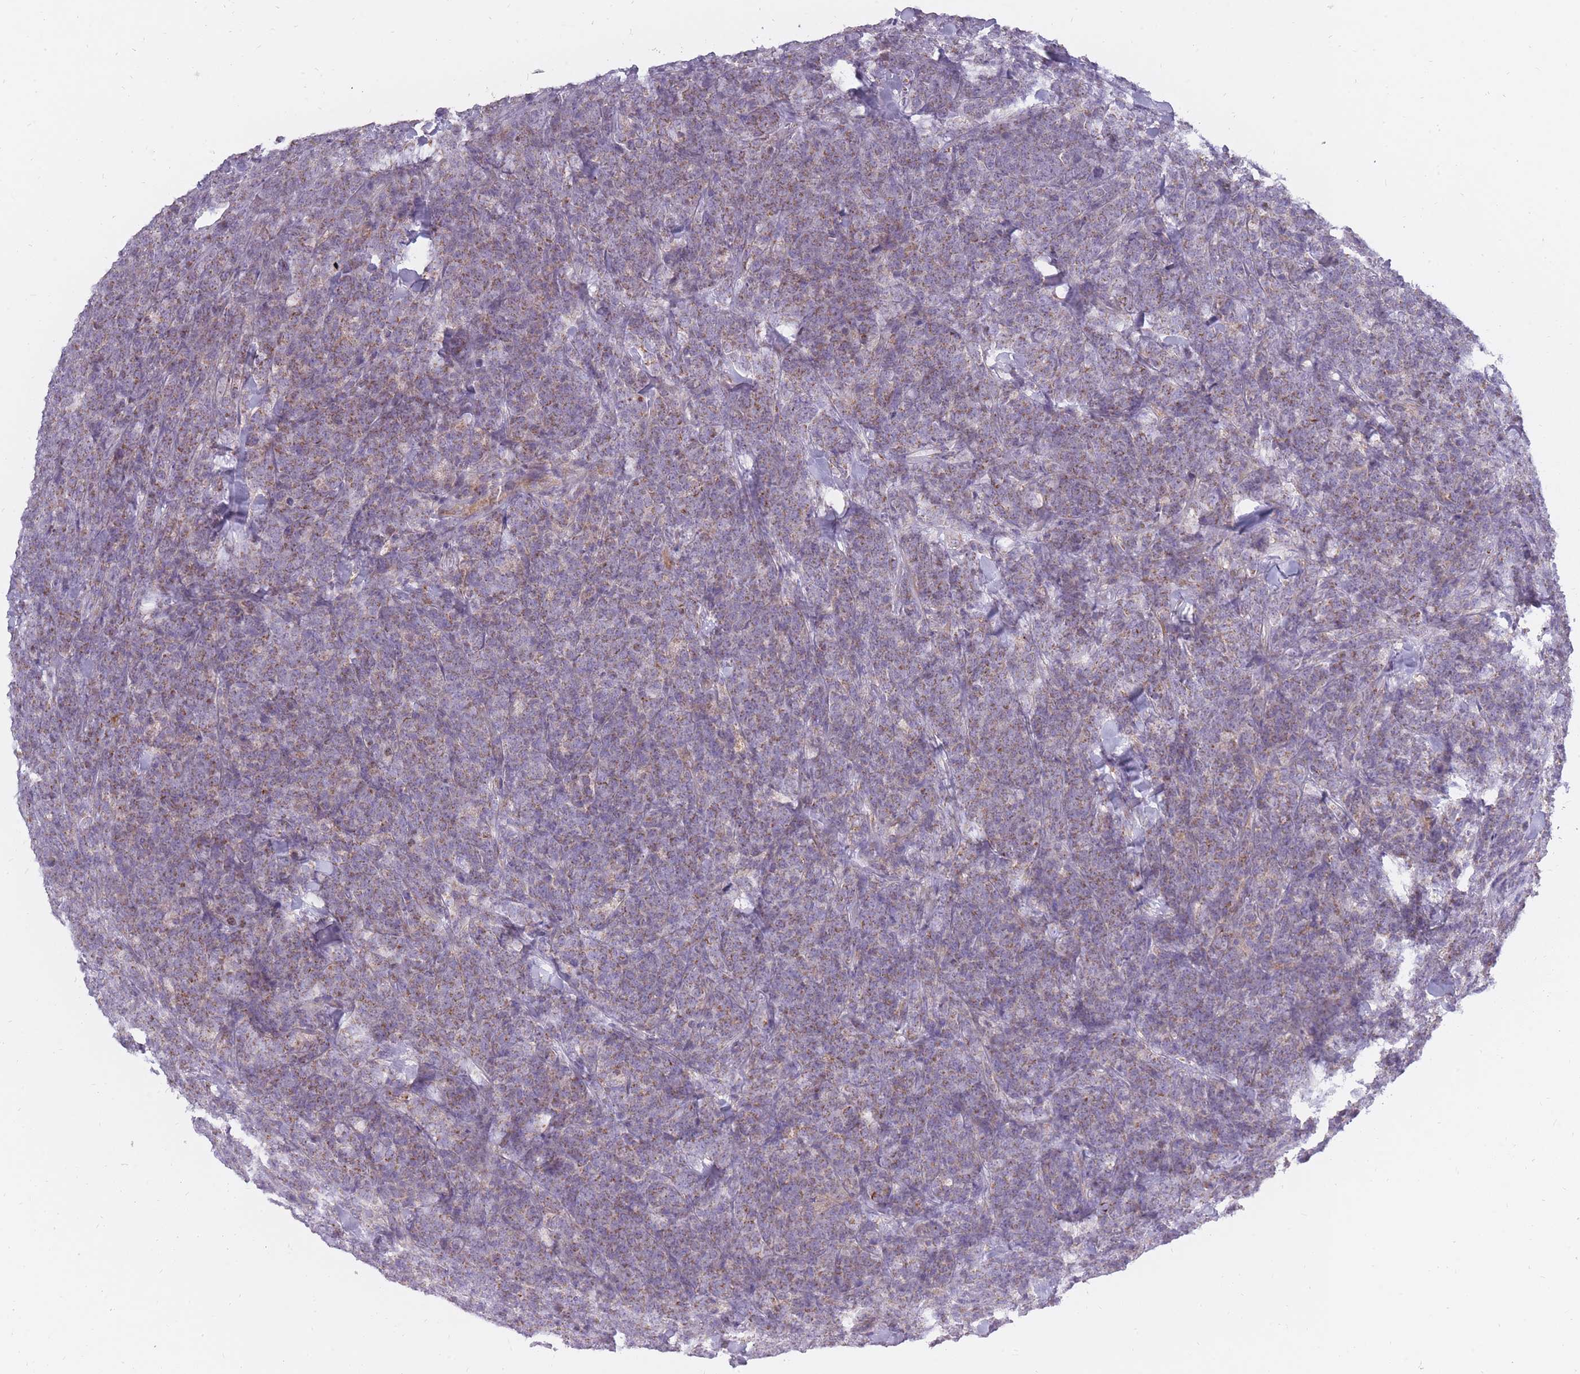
{"staining": {"intensity": "moderate", "quantity": ">75%", "location": "cytoplasmic/membranous"}, "tissue": "lymphoma", "cell_type": "Tumor cells", "image_type": "cancer", "snomed": [{"axis": "morphology", "description": "Malignant lymphoma, non-Hodgkin's type, High grade"}, {"axis": "topography", "description": "Small intestine"}], "caption": "Malignant lymphoma, non-Hodgkin's type (high-grade) stained with DAB (3,3'-diaminobenzidine) immunohistochemistry (IHC) shows medium levels of moderate cytoplasmic/membranous positivity in about >75% of tumor cells.", "gene": "ALKBH4", "patient": {"sex": "male", "age": 8}}